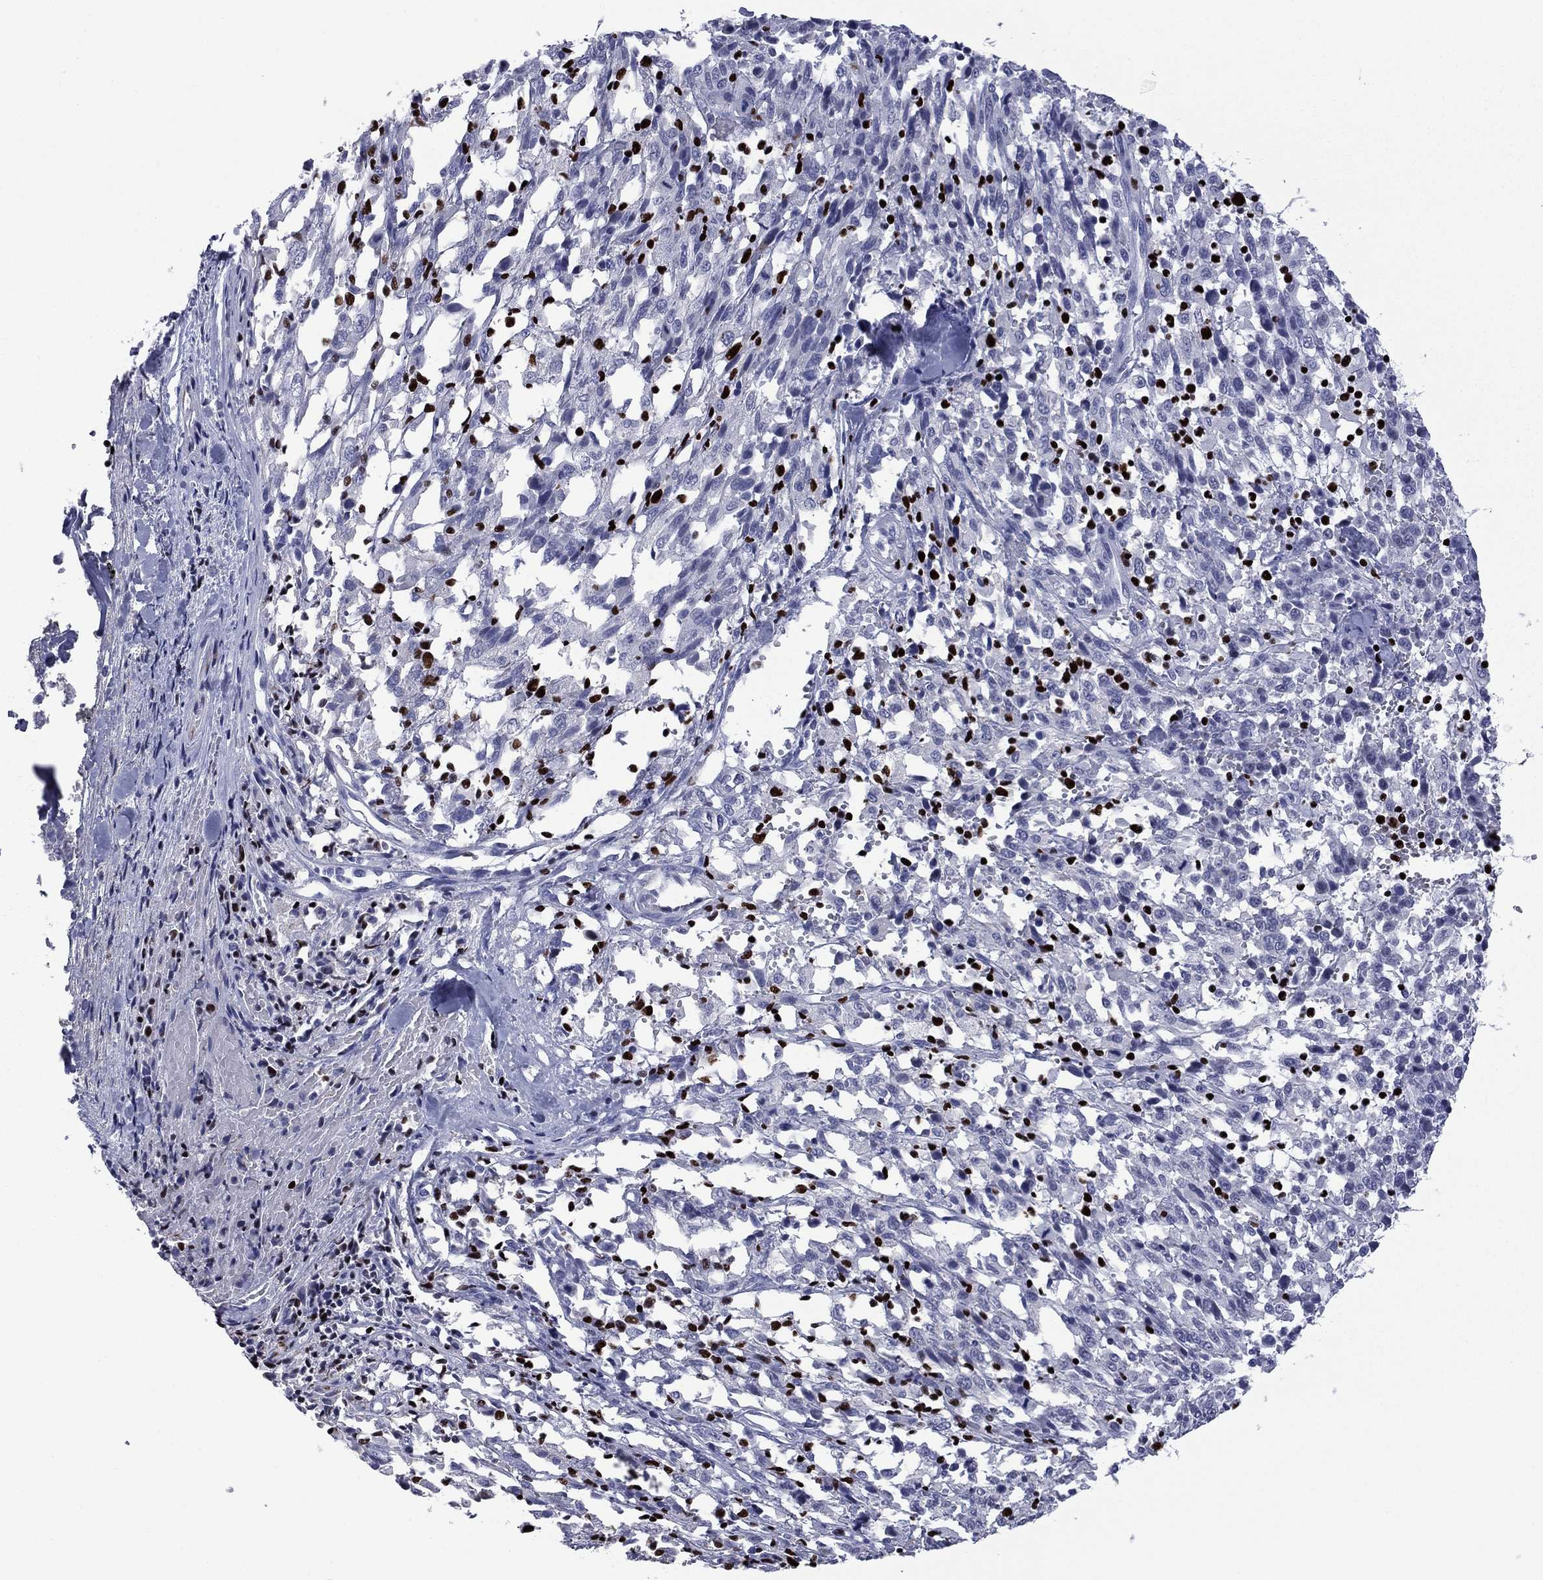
{"staining": {"intensity": "negative", "quantity": "none", "location": "none"}, "tissue": "melanoma", "cell_type": "Tumor cells", "image_type": "cancer", "snomed": [{"axis": "morphology", "description": "Malignant melanoma, NOS"}, {"axis": "topography", "description": "Skin"}], "caption": "This photomicrograph is of melanoma stained with IHC to label a protein in brown with the nuclei are counter-stained blue. There is no positivity in tumor cells.", "gene": "IKZF3", "patient": {"sex": "female", "age": 91}}